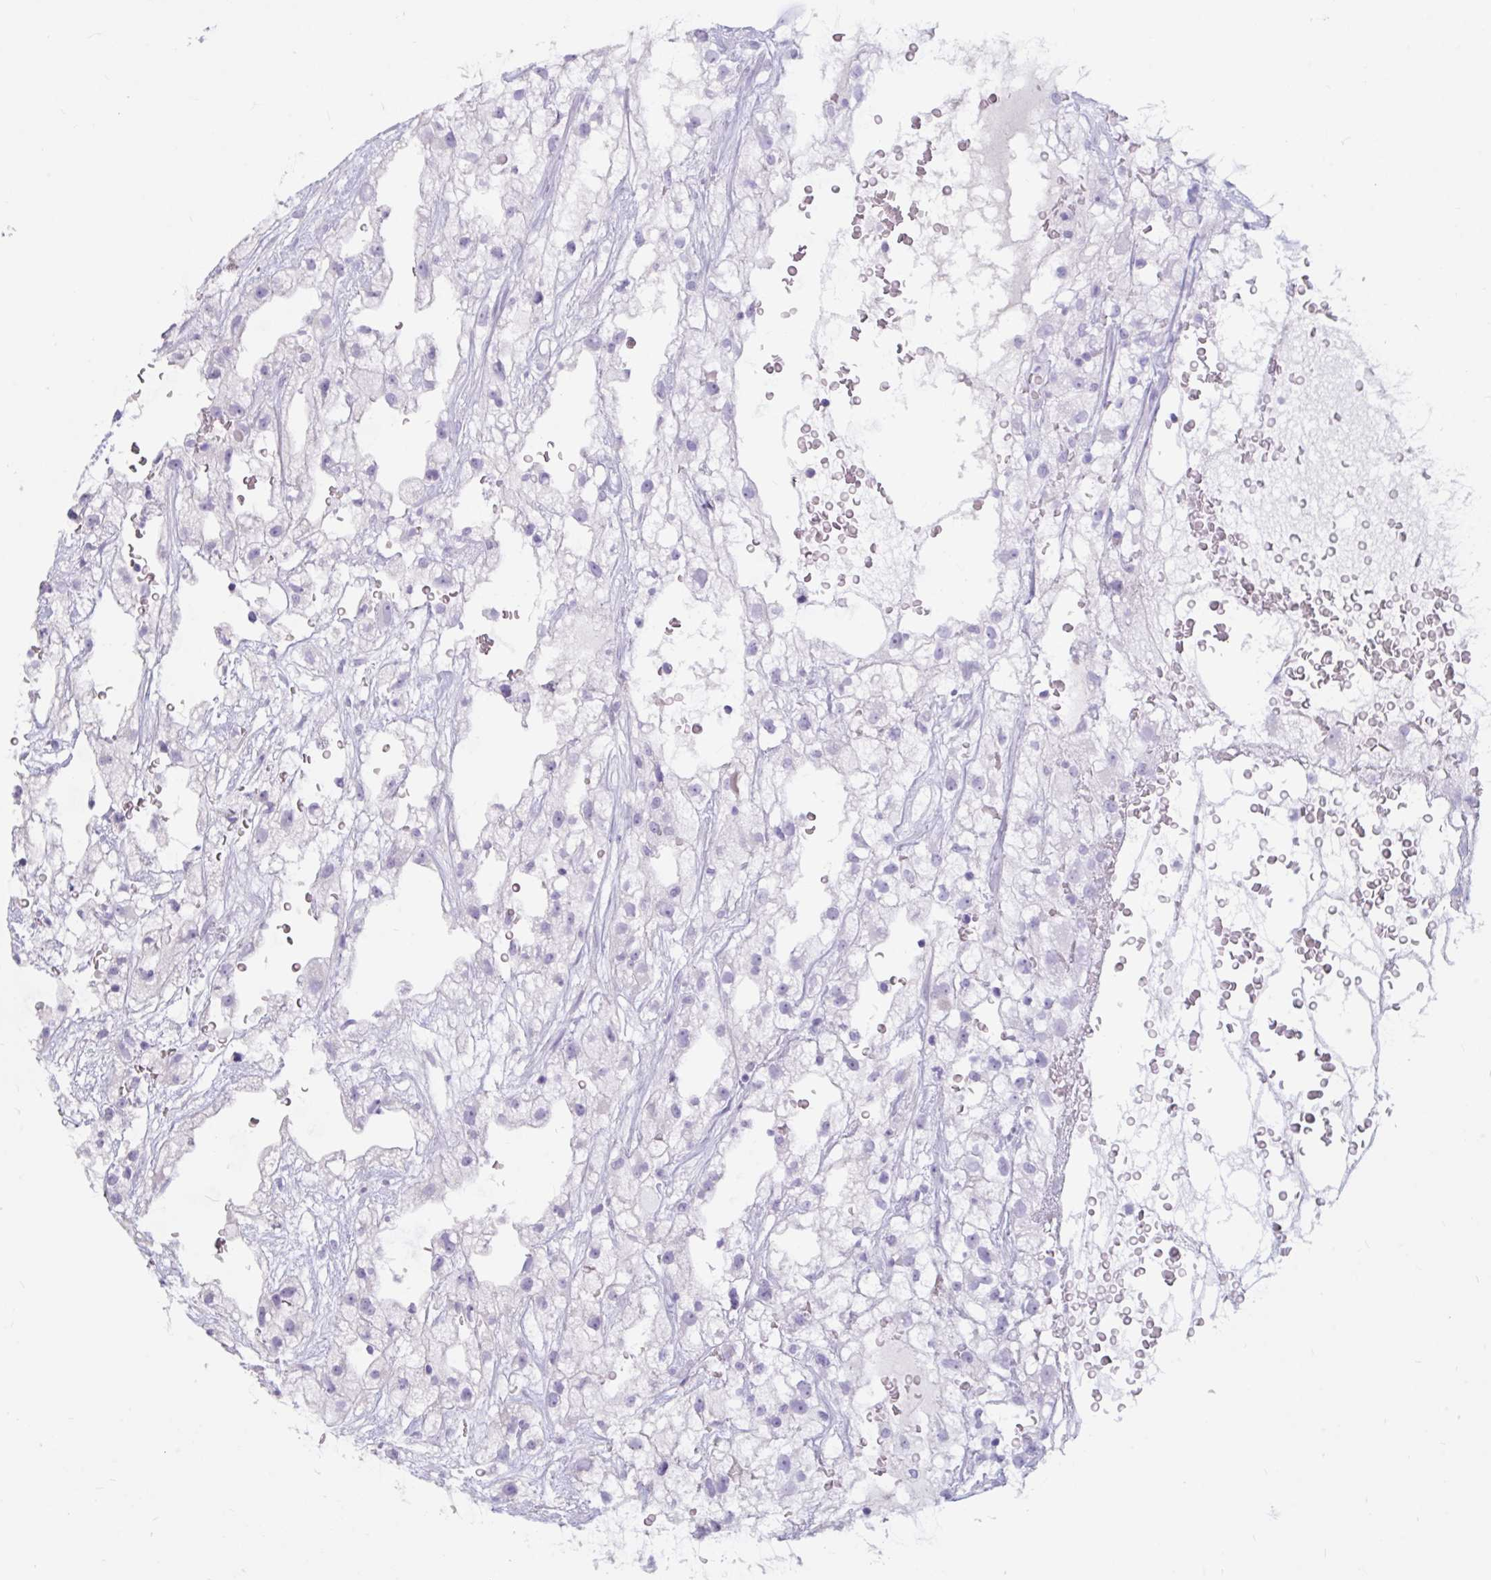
{"staining": {"intensity": "negative", "quantity": "none", "location": "none"}, "tissue": "renal cancer", "cell_type": "Tumor cells", "image_type": "cancer", "snomed": [{"axis": "morphology", "description": "Adenocarcinoma, NOS"}, {"axis": "topography", "description": "Kidney"}], "caption": "The IHC histopathology image has no significant expression in tumor cells of renal adenocarcinoma tissue.", "gene": "BBS10", "patient": {"sex": "male", "age": 59}}